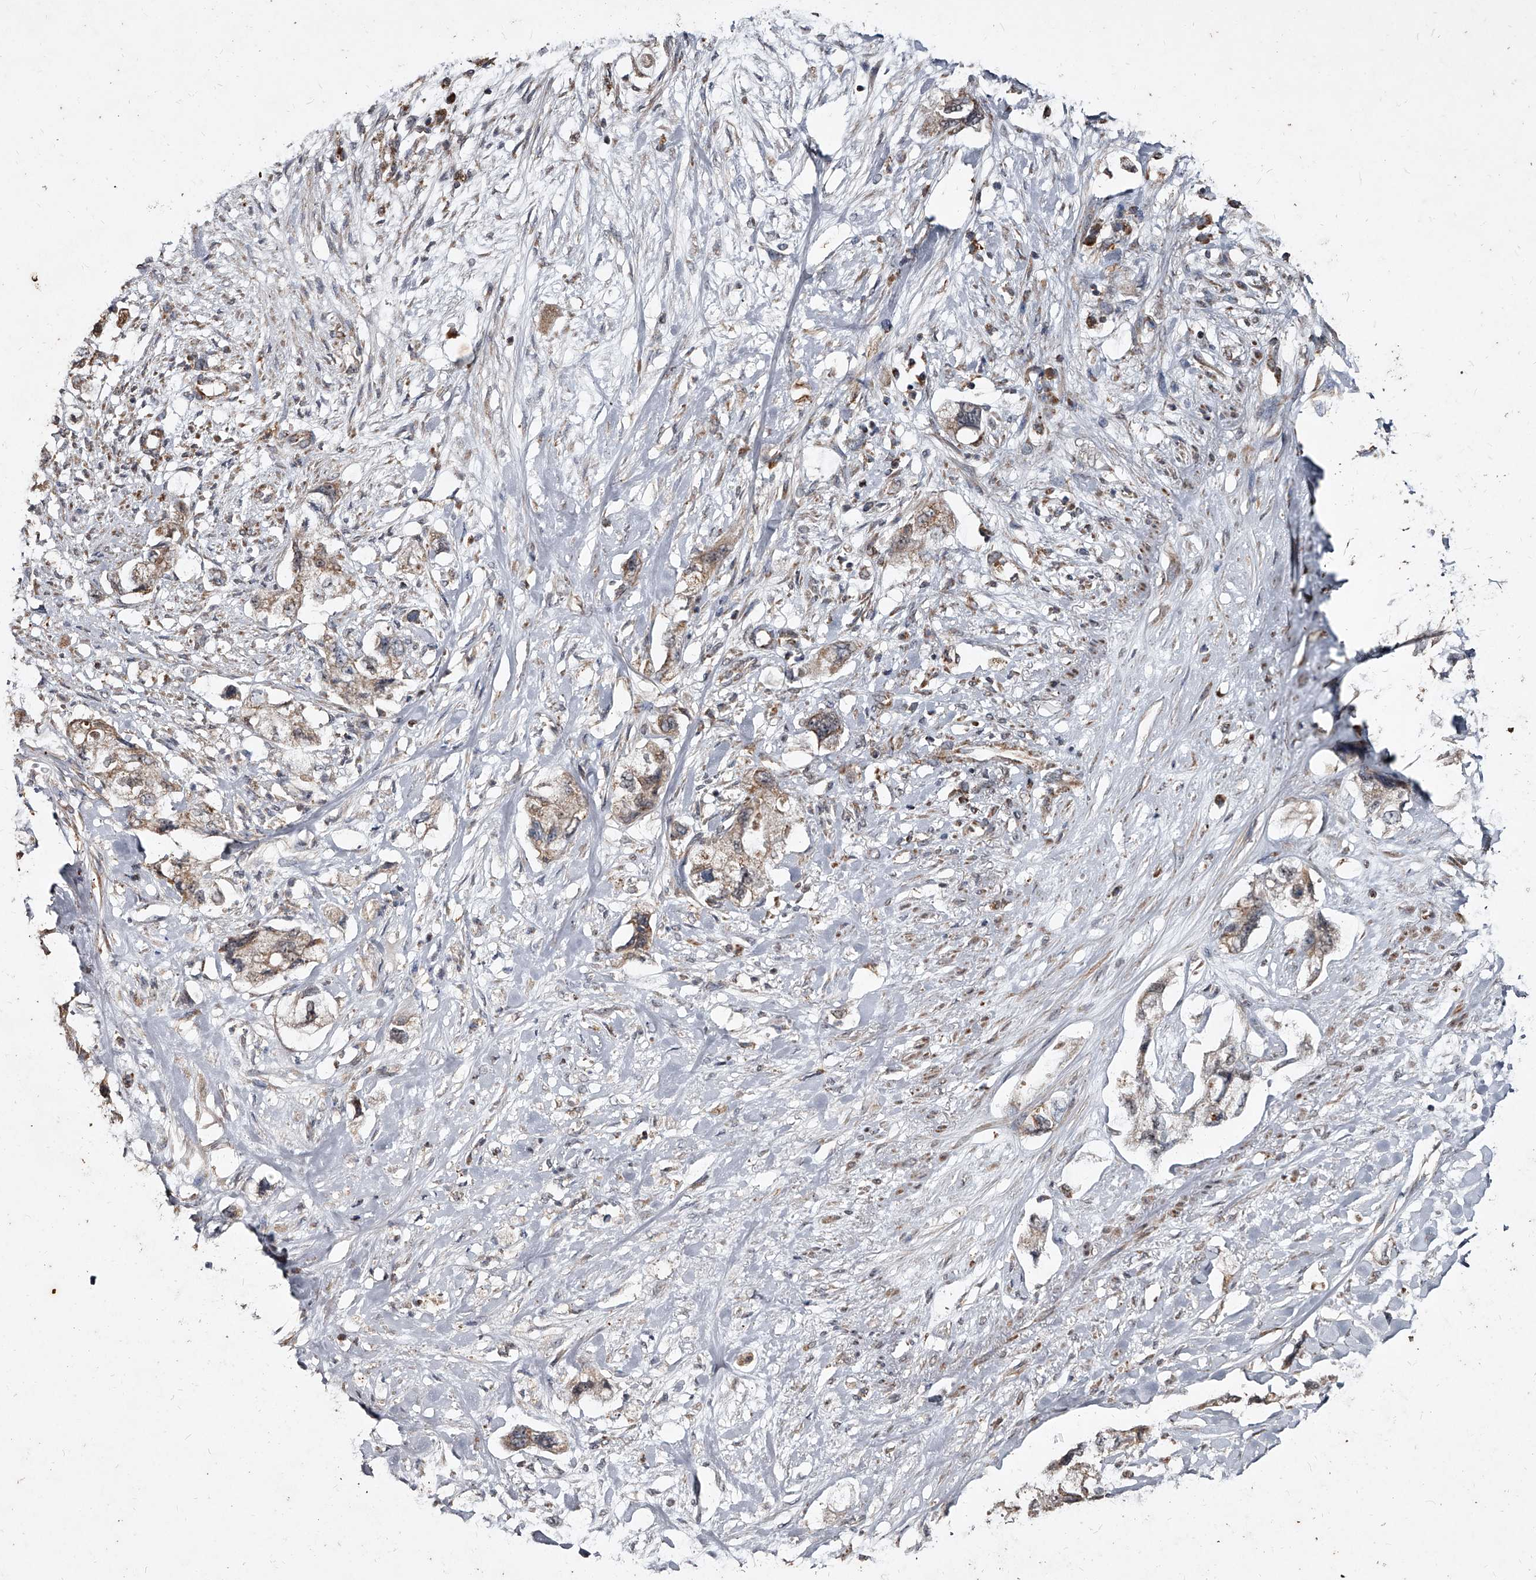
{"staining": {"intensity": "weak", "quantity": ">75%", "location": "cytoplasmic/membranous"}, "tissue": "pancreatic cancer", "cell_type": "Tumor cells", "image_type": "cancer", "snomed": [{"axis": "morphology", "description": "Adenocarcinoma, NOS"}, {"axis": "topography", "description": "Pancreas"}], "caption": "Pancreatic cancer (adenocarcinoma) tissue displays weak cytoplasmic/membranous staining in about >75% of tumor cells The staining is performed using DAB (3,3'-diaminobenzidine) brown chromogen to label protein expression. The nuclei are counter-stained blue using hematoxylin.", "gene": "GPR183", "patient": {"sex": "female", "age": 73}}